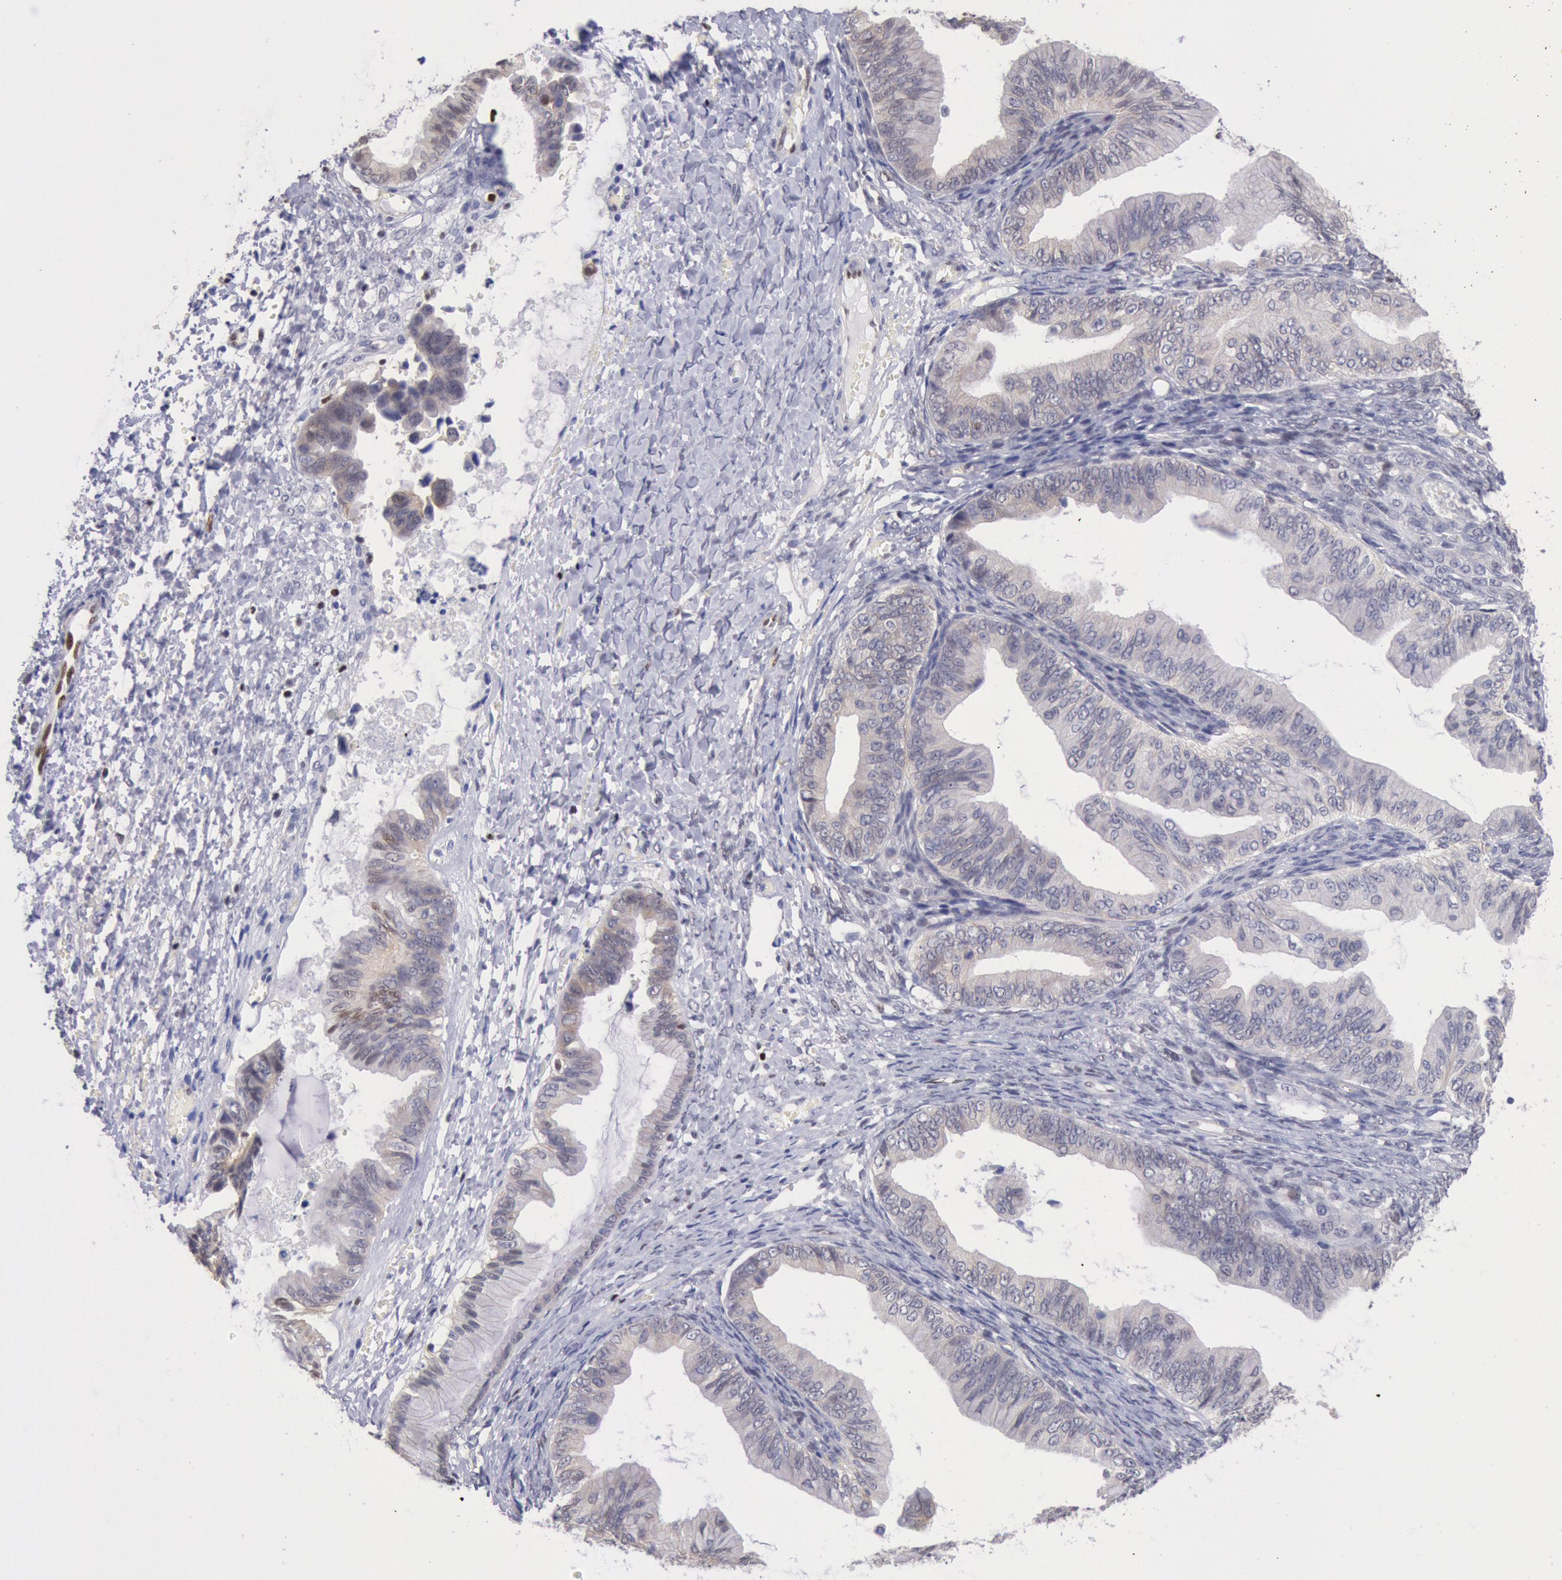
{"staining": {"intensity": "negative", "quantity": "none", "location": "none"}, "tissue": "ovarian cancer", "cell_type": "Tumor cells", "image_type": "cancer", "snomed": [{"axis": "morphology", "description": "Cystadenocarcinoma, mucinous, NOS"}, {"axis": "topography", "description": "Ovary"}], "caption": "Histopathology image shows no significant protein staining in tumor cells of ovarian cancer (mucinous cystadenocarcinoma).", "gene": "RPS6KA5", "patient": {"sex": "female", "age": 36}}